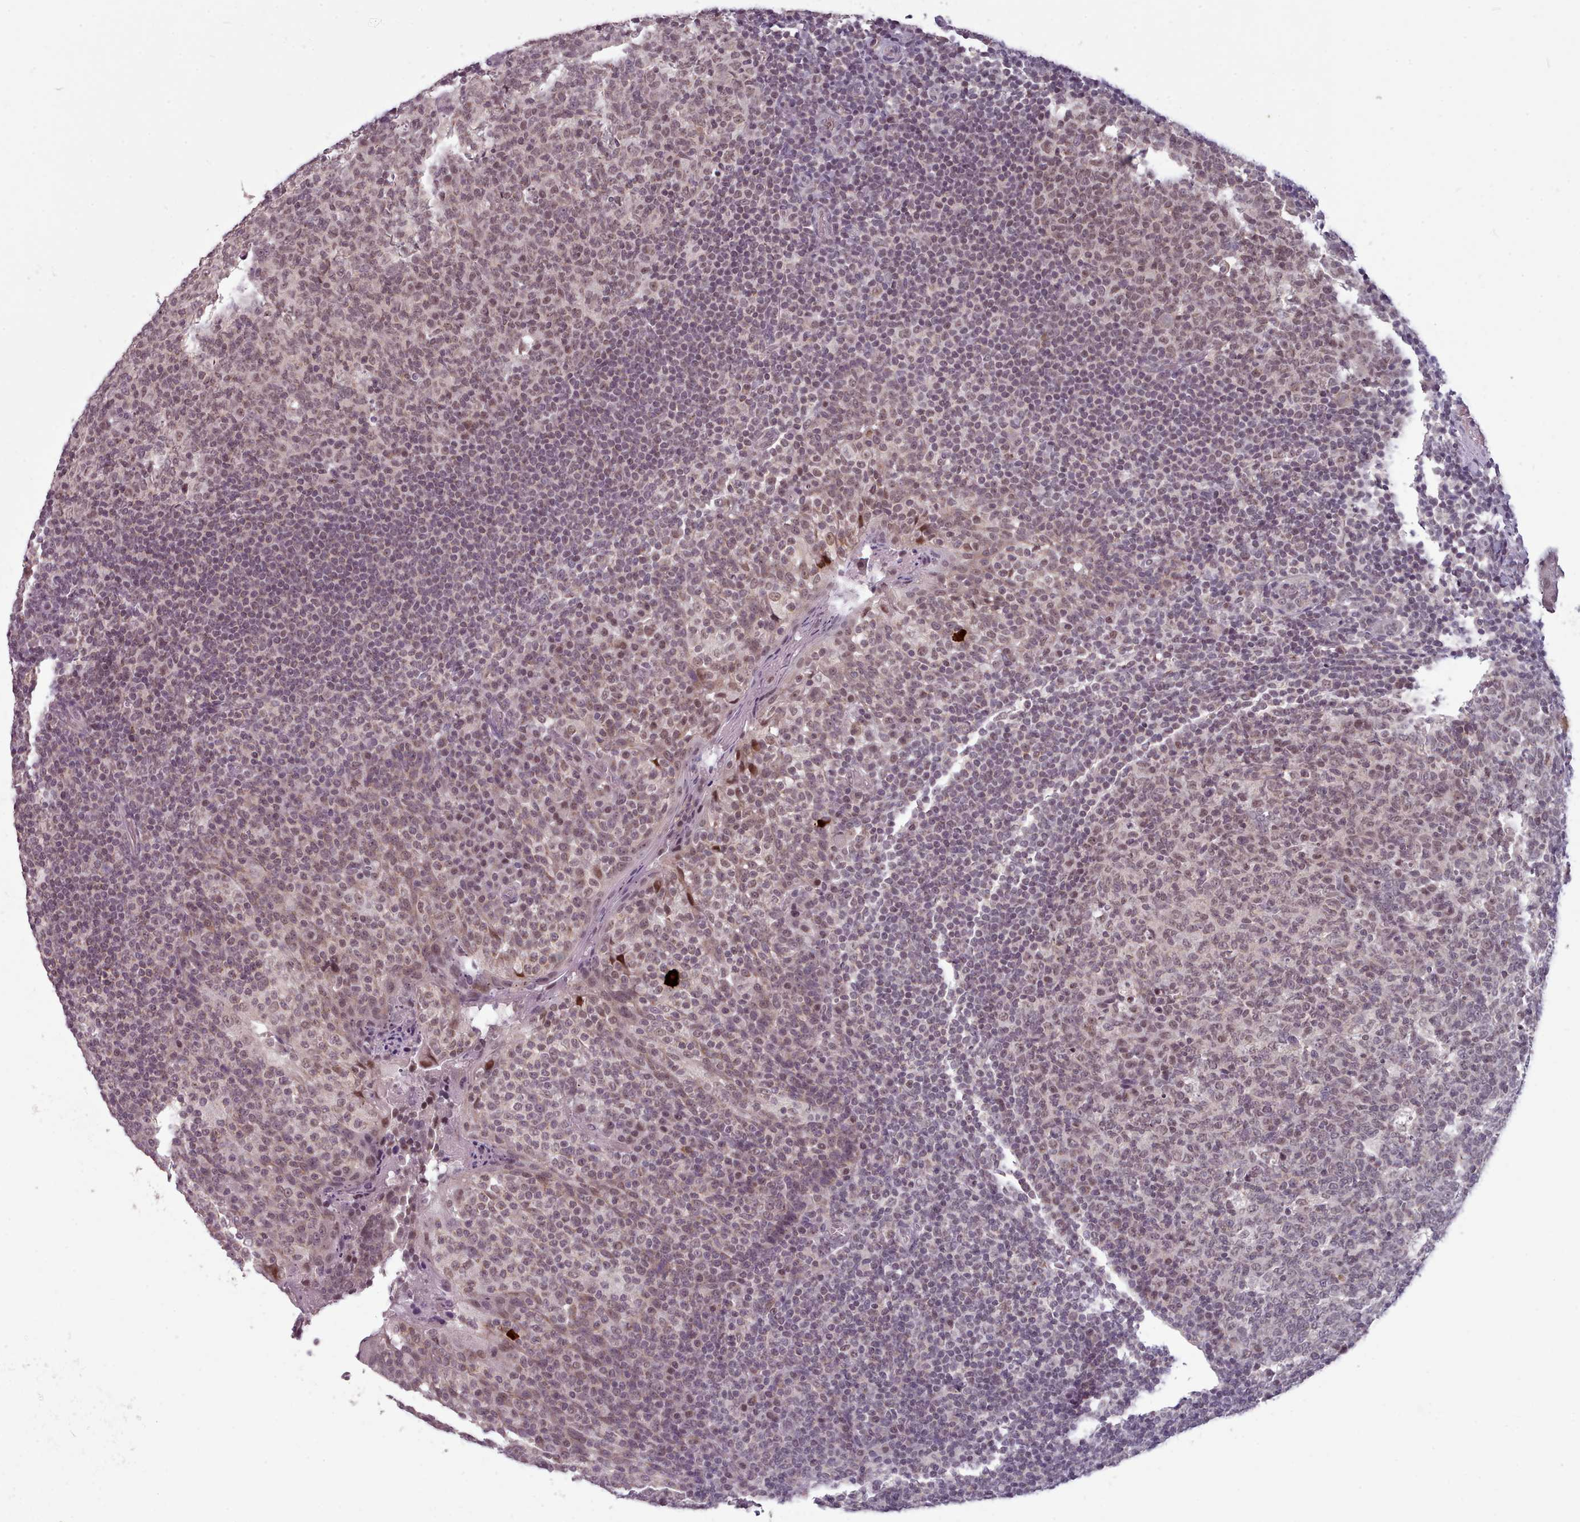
{"staining": {"intensity": "weak", "quantity": ">75%", "location": "nuclear"}, "tissue": "tonsil", "cell_type": "Germinal center cells", "image_type": "normal", "snomed": [{"axis": "morphology", "description": "Normal tissue, NOS"}, {"axis": "topography", "description": "Tonsil"}], "caption": "The image displays immunohistochemical staining of unremarkable tonsil. There is weak nuclear staining is appreciated in approximately >75% of germinal center cells.", "gene": "SRSF9", "patient": {"sex": "female", "age": 19}}